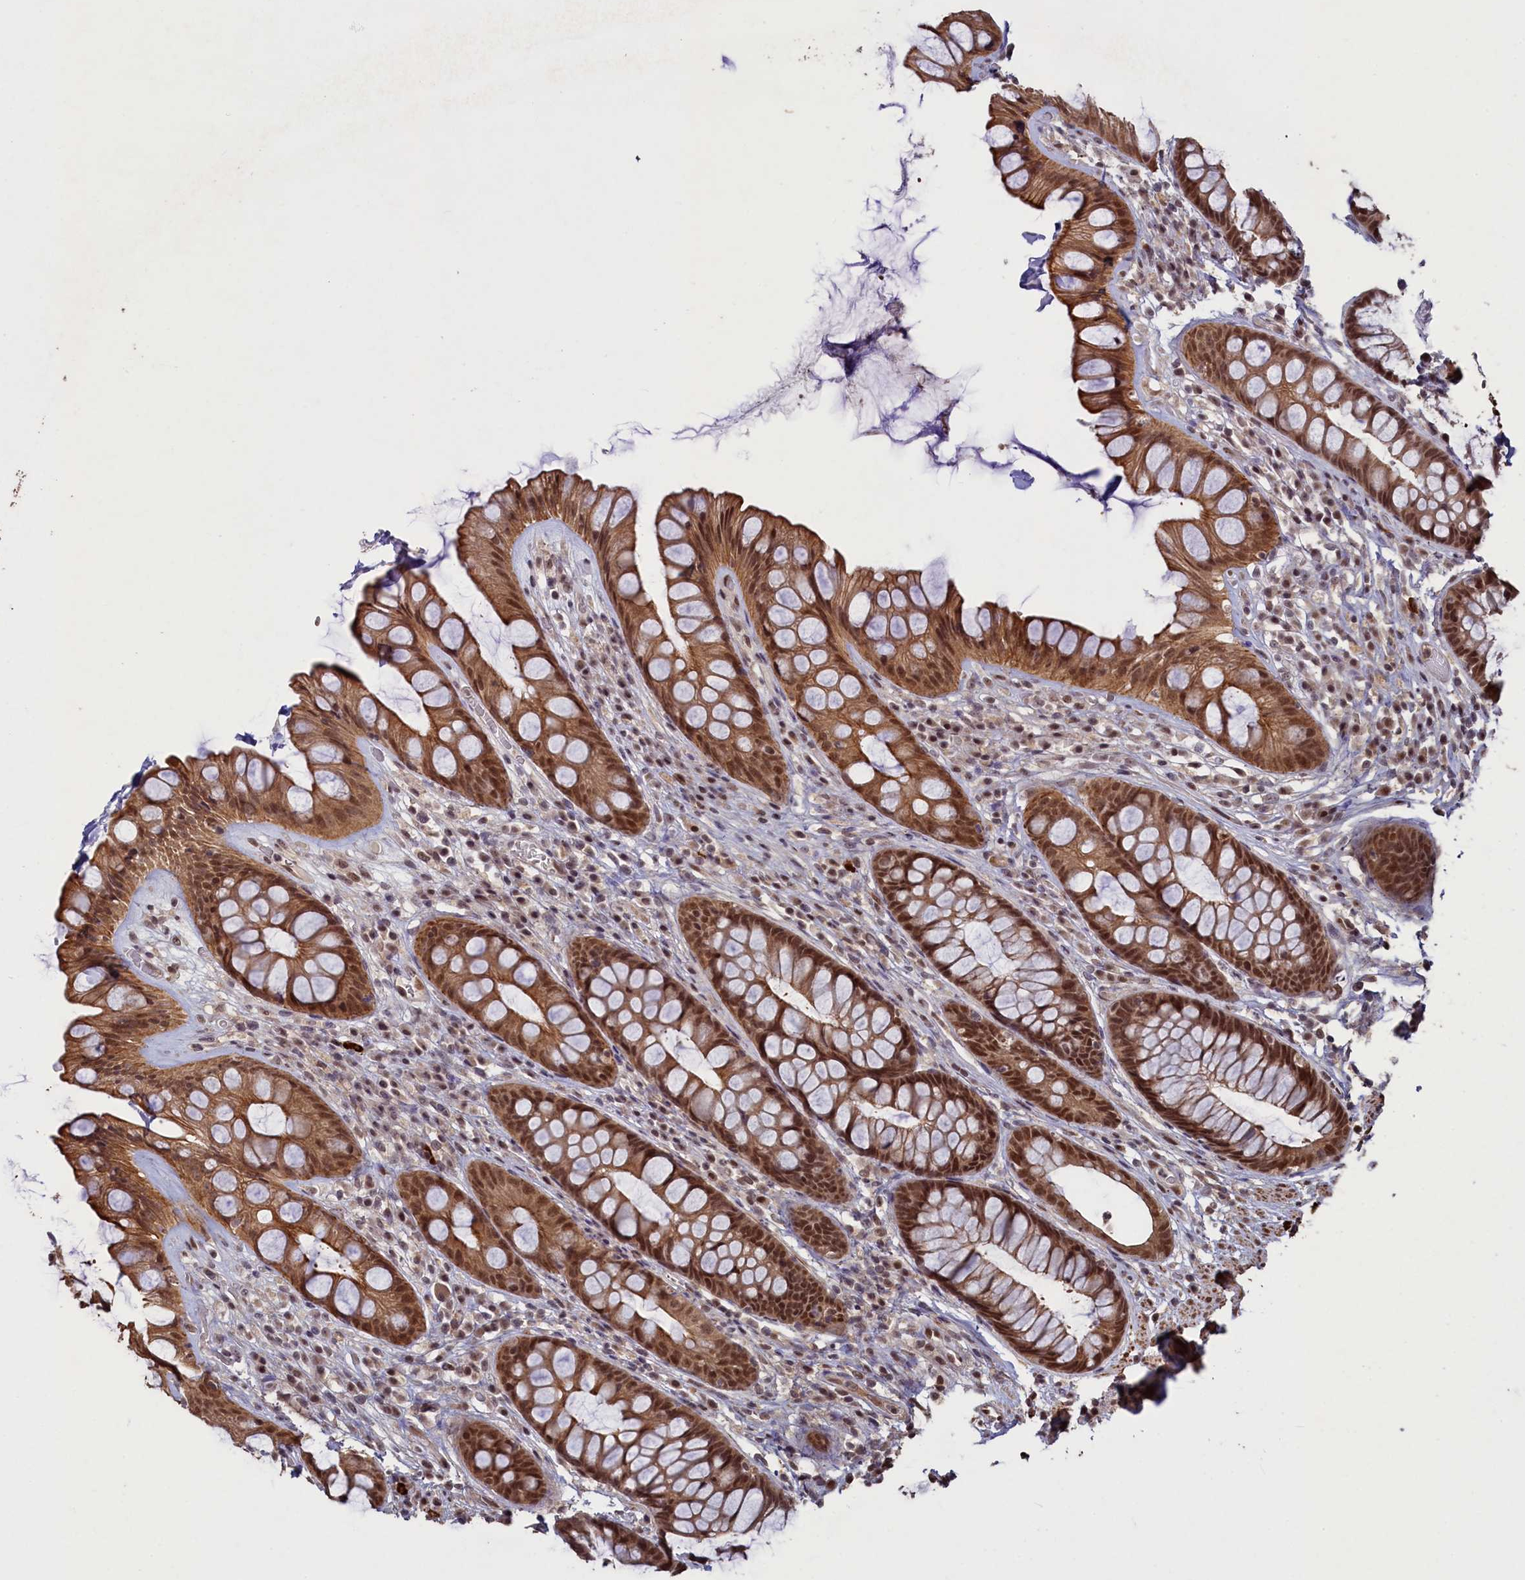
{"staining": {"intensity": "moderate", "quantity": ">75%", "location": "cytoplasmic/membranous,nuclear"}, "tissue": "rectum", "cell_type": "Glandular cells", "image_type": "normal", "snomed": [{"axis": "morphology", "description": "Normal tissue, NOS"}, {"axis": "topography", "description": "Rectum"}], "caption": "High-power microscopy captured an immunohistochemistry micrograph of normal rectum, revealing moderate cytoplasmic/membranous,nuclear positivity in approximately >75% of glandular cells. Immunohistochemistry stains the protein of interest in brown and the nuclei are stained blue.", "gene": "NAE1", "patient": {"sex": "male", "age": 74}}